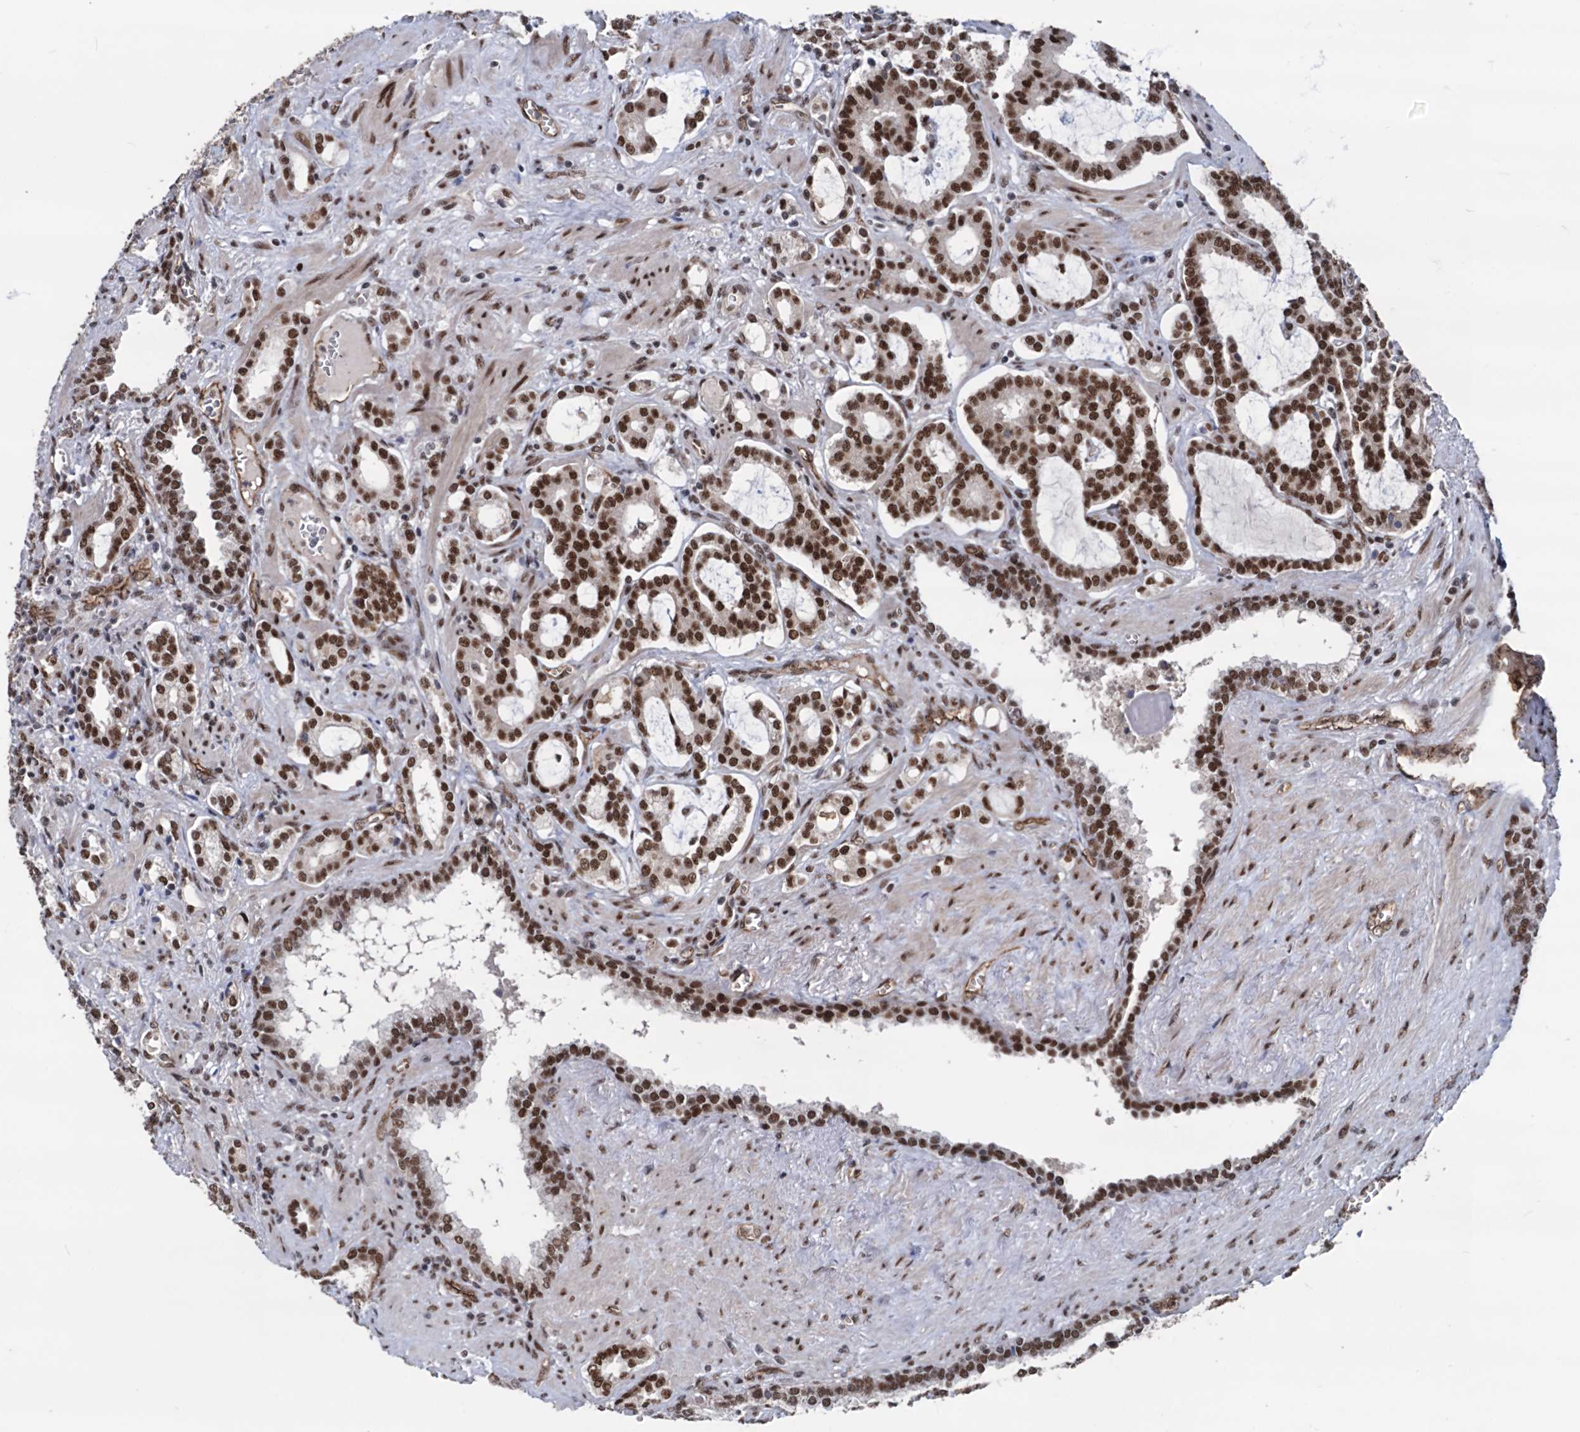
{"staining": {"intensity": "strong", "quantity": ">75%", "location": "nuclear"}, "tissue": "prostate cancer", "cell_type": "Tumor cells", "image_type": "cancer", "snomed": [{"axis": "morphology", "description": "Adenocarcinoma, High grade"}, {"axis": "topography", "description": "Prostate and seminal vesicle, NOS"}], "caption": "Immunohistochemical staining of human prostate high-grade adenocarcinoma shows high levels of strong nuclear protein positivity in about >75% of tumor cells.", "gene": "GALNT11", "patient": {"sex": "male", "age": 67}}